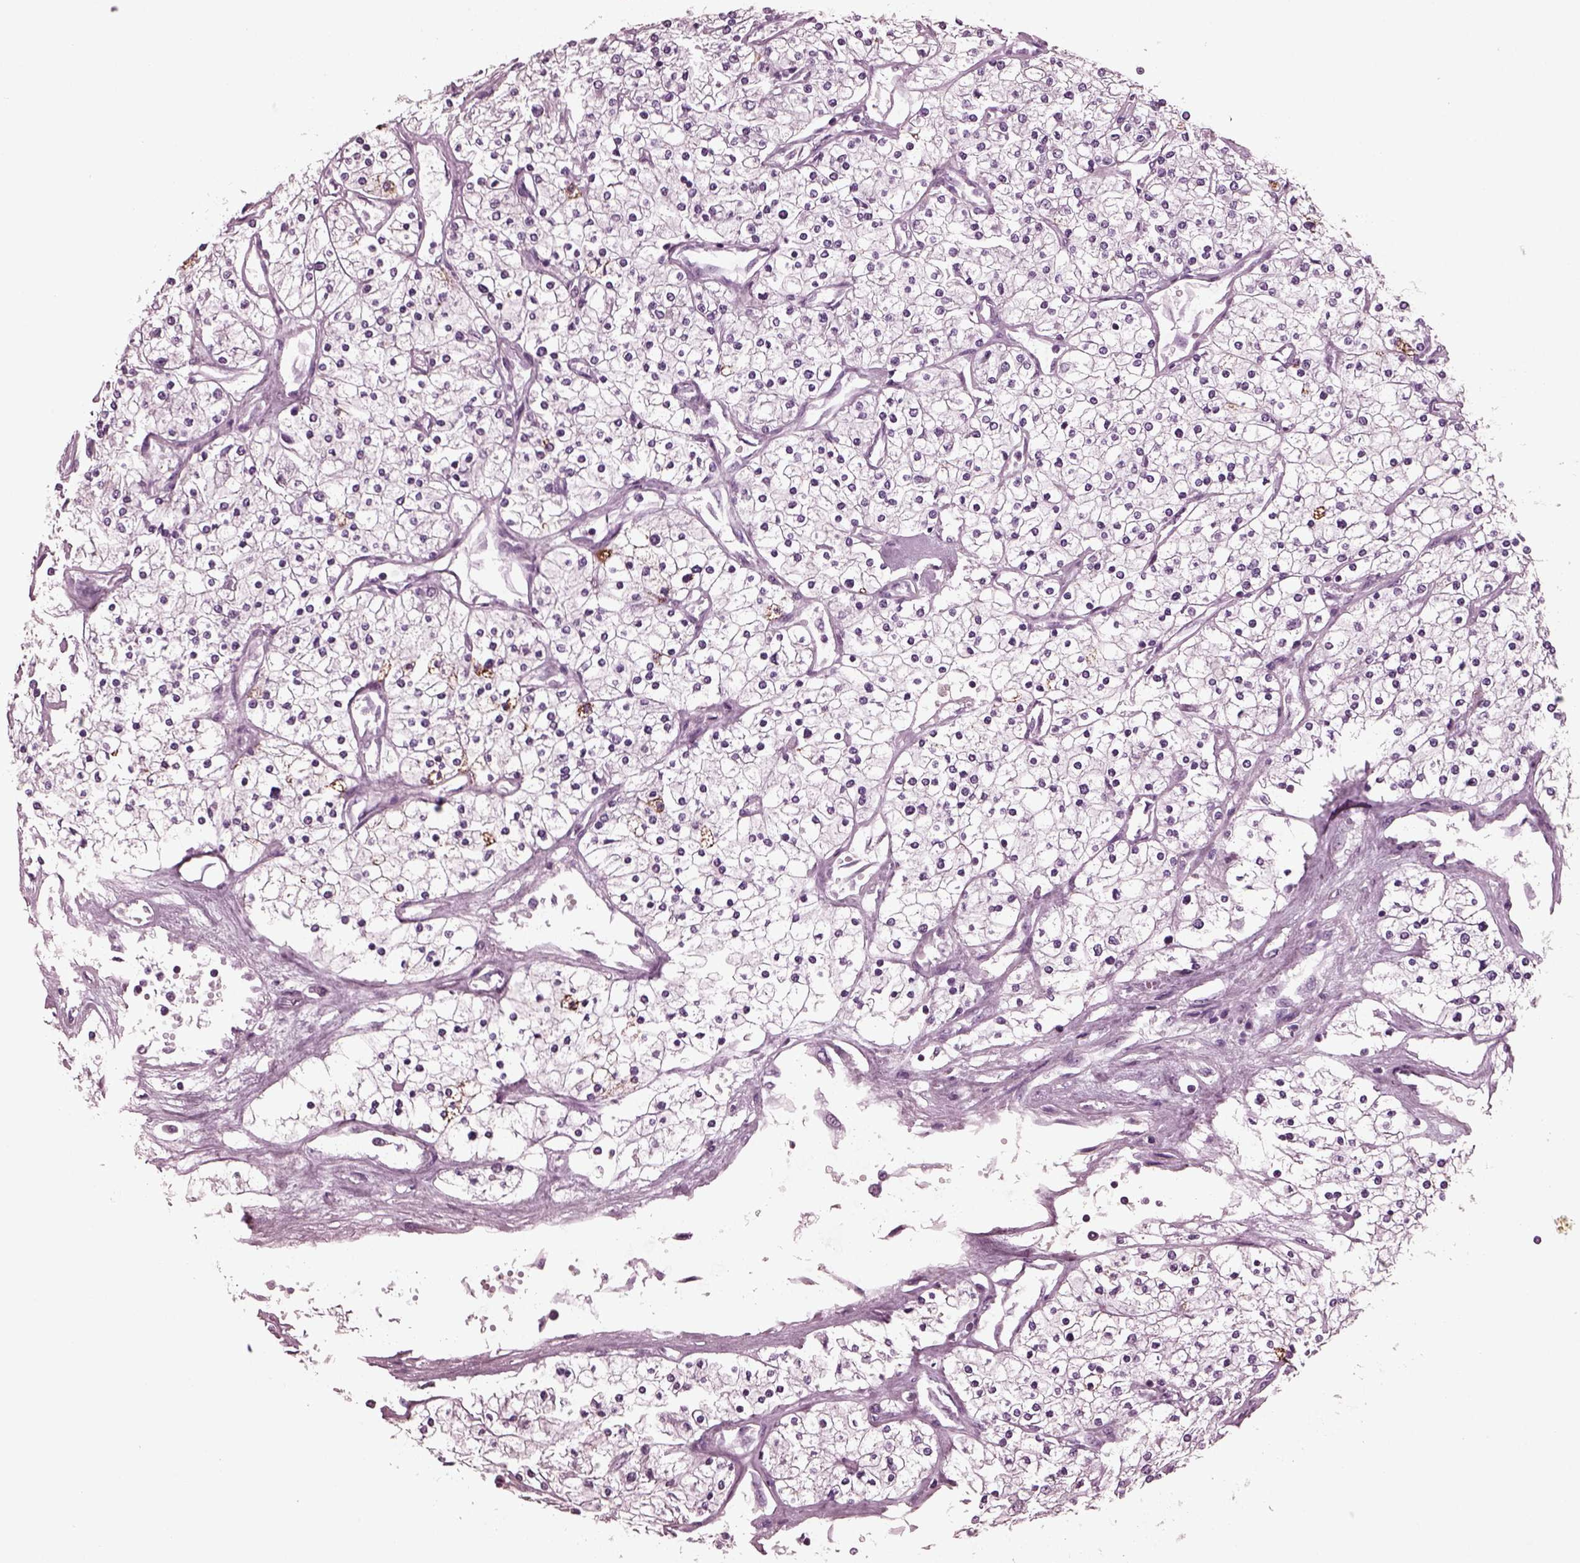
{"staining": {"intensity": "negative", "quantity": "none", "location": "none"}, "tissue": "renal cancer", "cell_type": "Tumor cells", "image_type": "cancer", "snomed": [{"axis": "morphology", "description": "Adenocarcinoma, NOS"}, {"axis": "topography", "description": "Kidney"}], "caption": "Tumor cells show no significant protein positivity in renal adenocarcinoma.", "gene": "GDF11", "patient": {"sex": "male", "age": 80}}